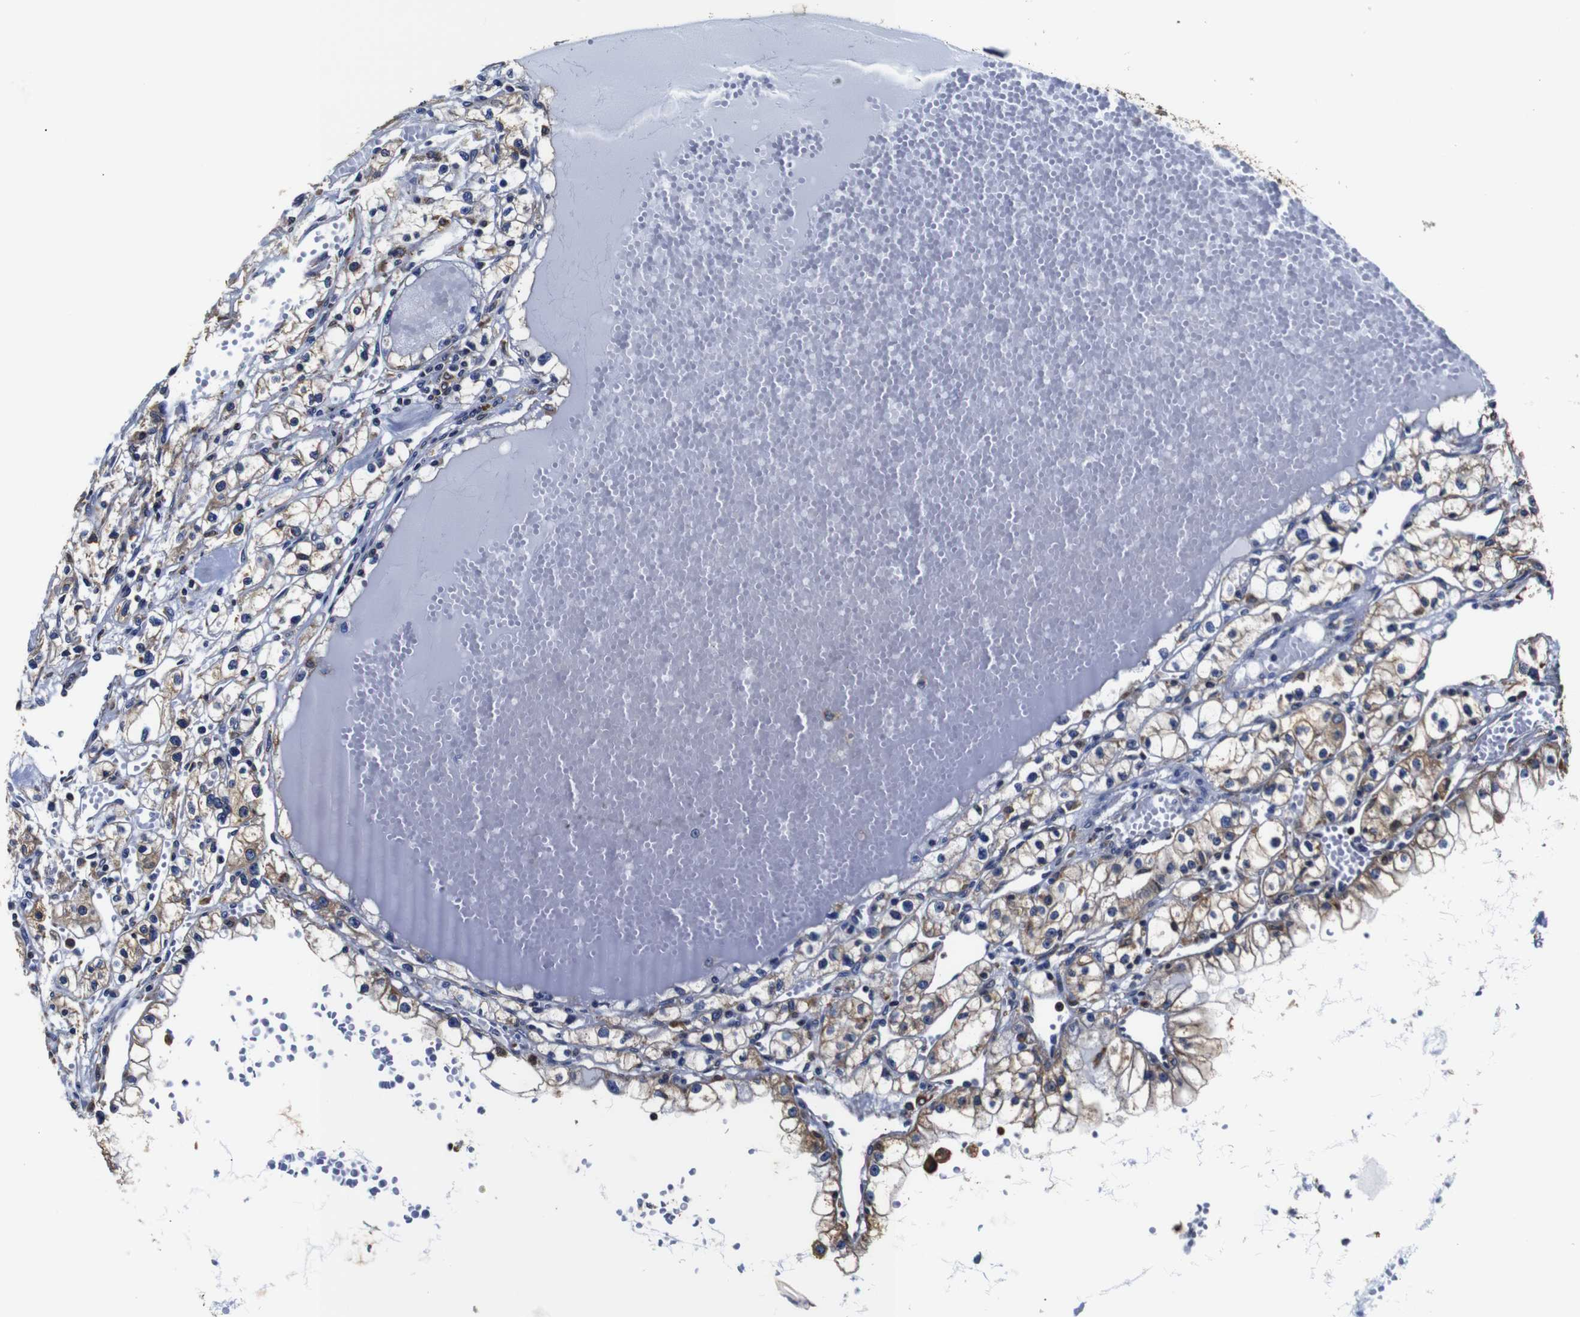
{"staining": {"intensity": "moderate", "quantity": "25%-75%", "location": "cytoplasmic/membranous"}, "tissue": "renal cancer", "cell_type": "Tumor cells", "image_type": "cancer", "snomed": [{"axis": "morphology", "description": "Adenocarcinoma, NOS"}, {"axis": "topography", "description": "Kidney"}], "caption": "Renal cancer stained with a protein marker displays moderate staining in tumor cells.", "gene": "PPIB", "patient": {"sex": "male", "age": 56}}